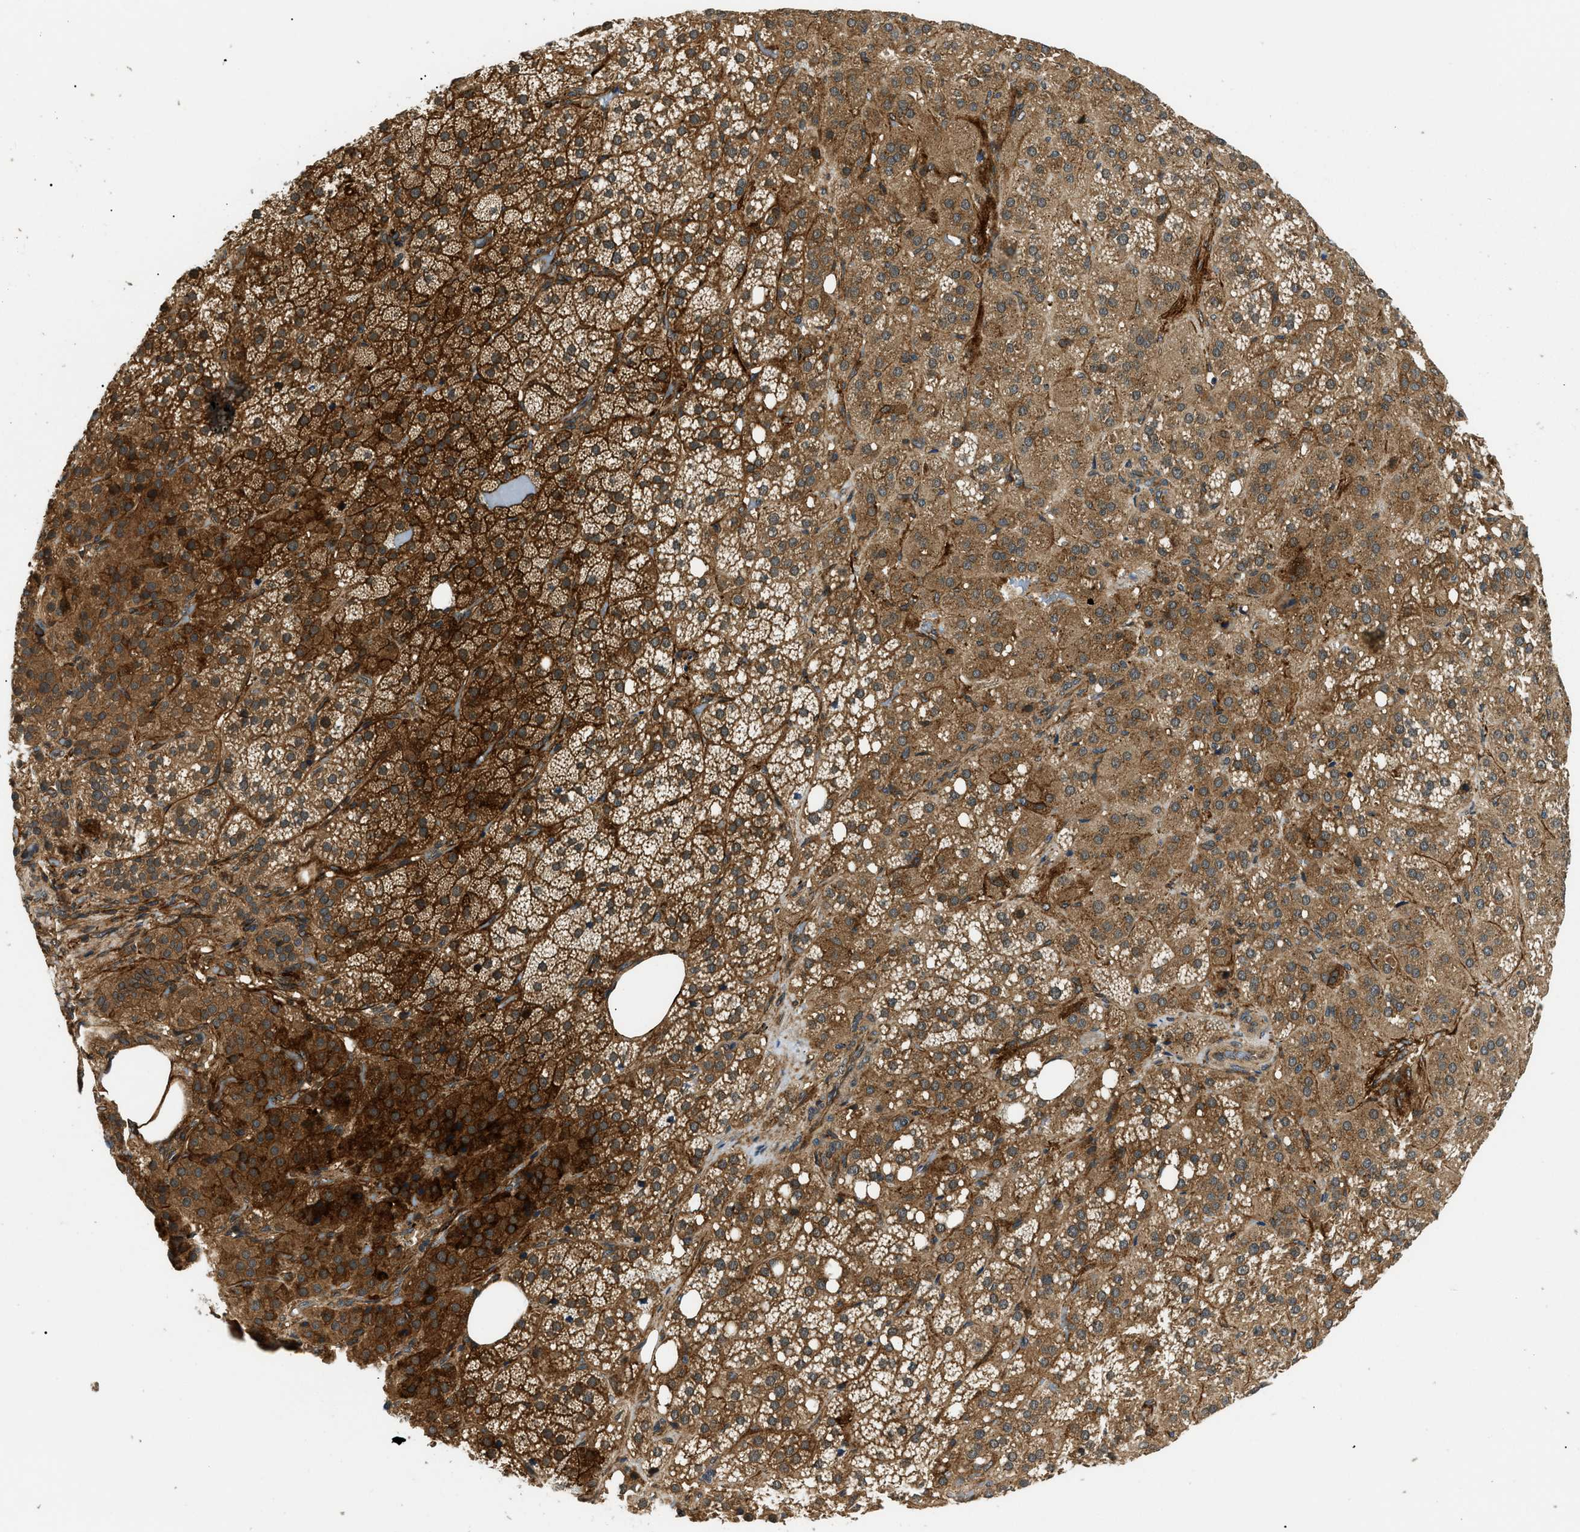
{"staining": {"intensity": "strong", "quantity": ">75%", "location": "cytoplasmic/membranous"}, "tissue": "adrenal gland", "cell_type": "Glandular cells", "image_type": "normal", "snomed": [{"axis": "morphology", "description": "Normal tissue, NOS"}, {"axis": "topography", "description": "Adrenal gland"}], "caption": "Immunohistochemistry histopathology image of normal human adrenal gland stained for a protein (brown), which shows high levels of strong cytoplasmic/membranous positivity in approximately >75% of glandular cells.", "gene": "ATP6AP1", "patient": {"sex": "female", "age": 59}}